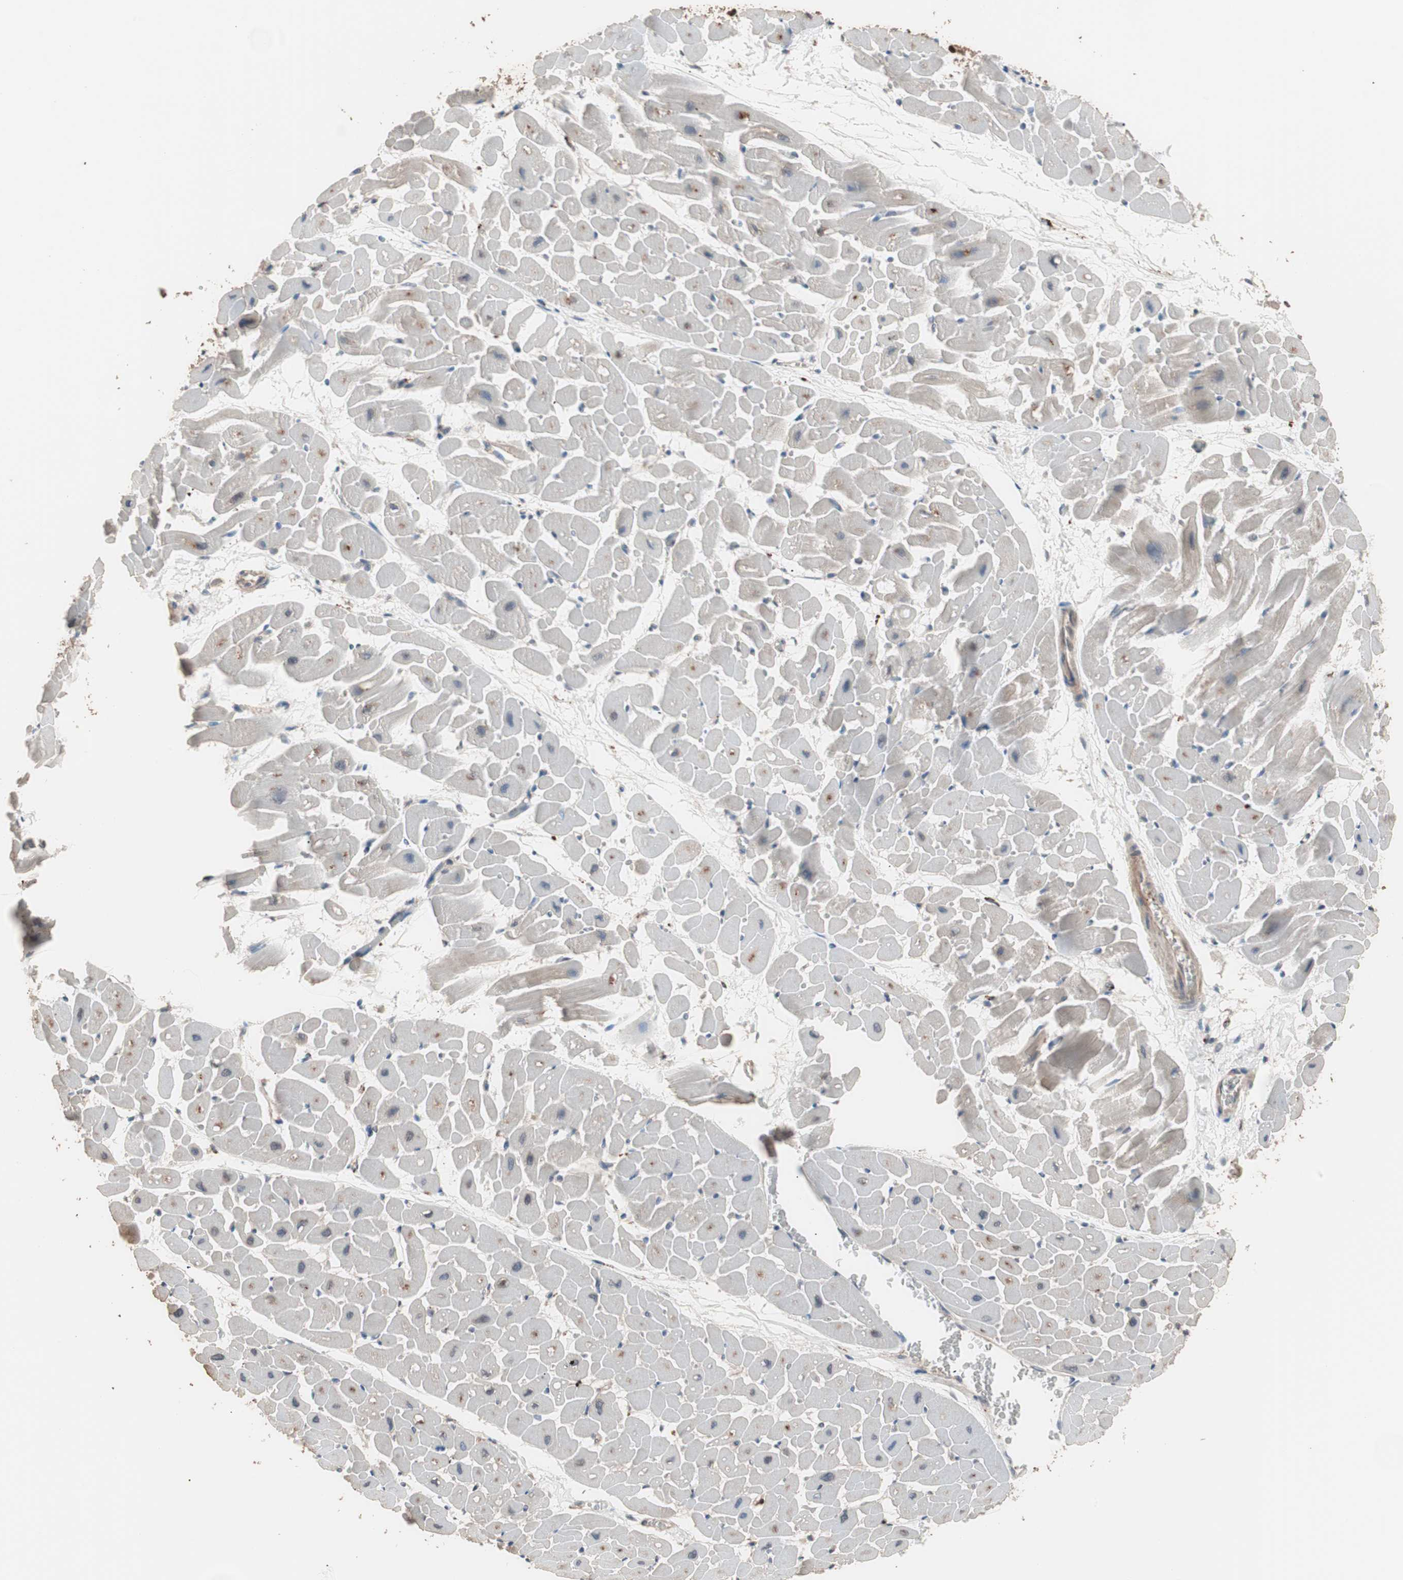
{"staining": {"intensity": "strong", "quantity": "25%-75%", "location": "cytoplasmic/membranous"}, "tissue": "heart muscle", "cell_type": "Cardiomyocytes", "image_type": "normal", "snomed": [{"axis": "morphology", "description": "Normal tissue, NOS"}, {"axis": "topography", "description": "Heart"}], "caption": "Immunohistochemical staining of unremarkable heart muscle exhibits high levels of strong cytoplasmic/membranous positivity in about 25%-75% of cardiomyocytes.", "gene": "CCT3", "patient": {"sex": "male", "age": 45}}